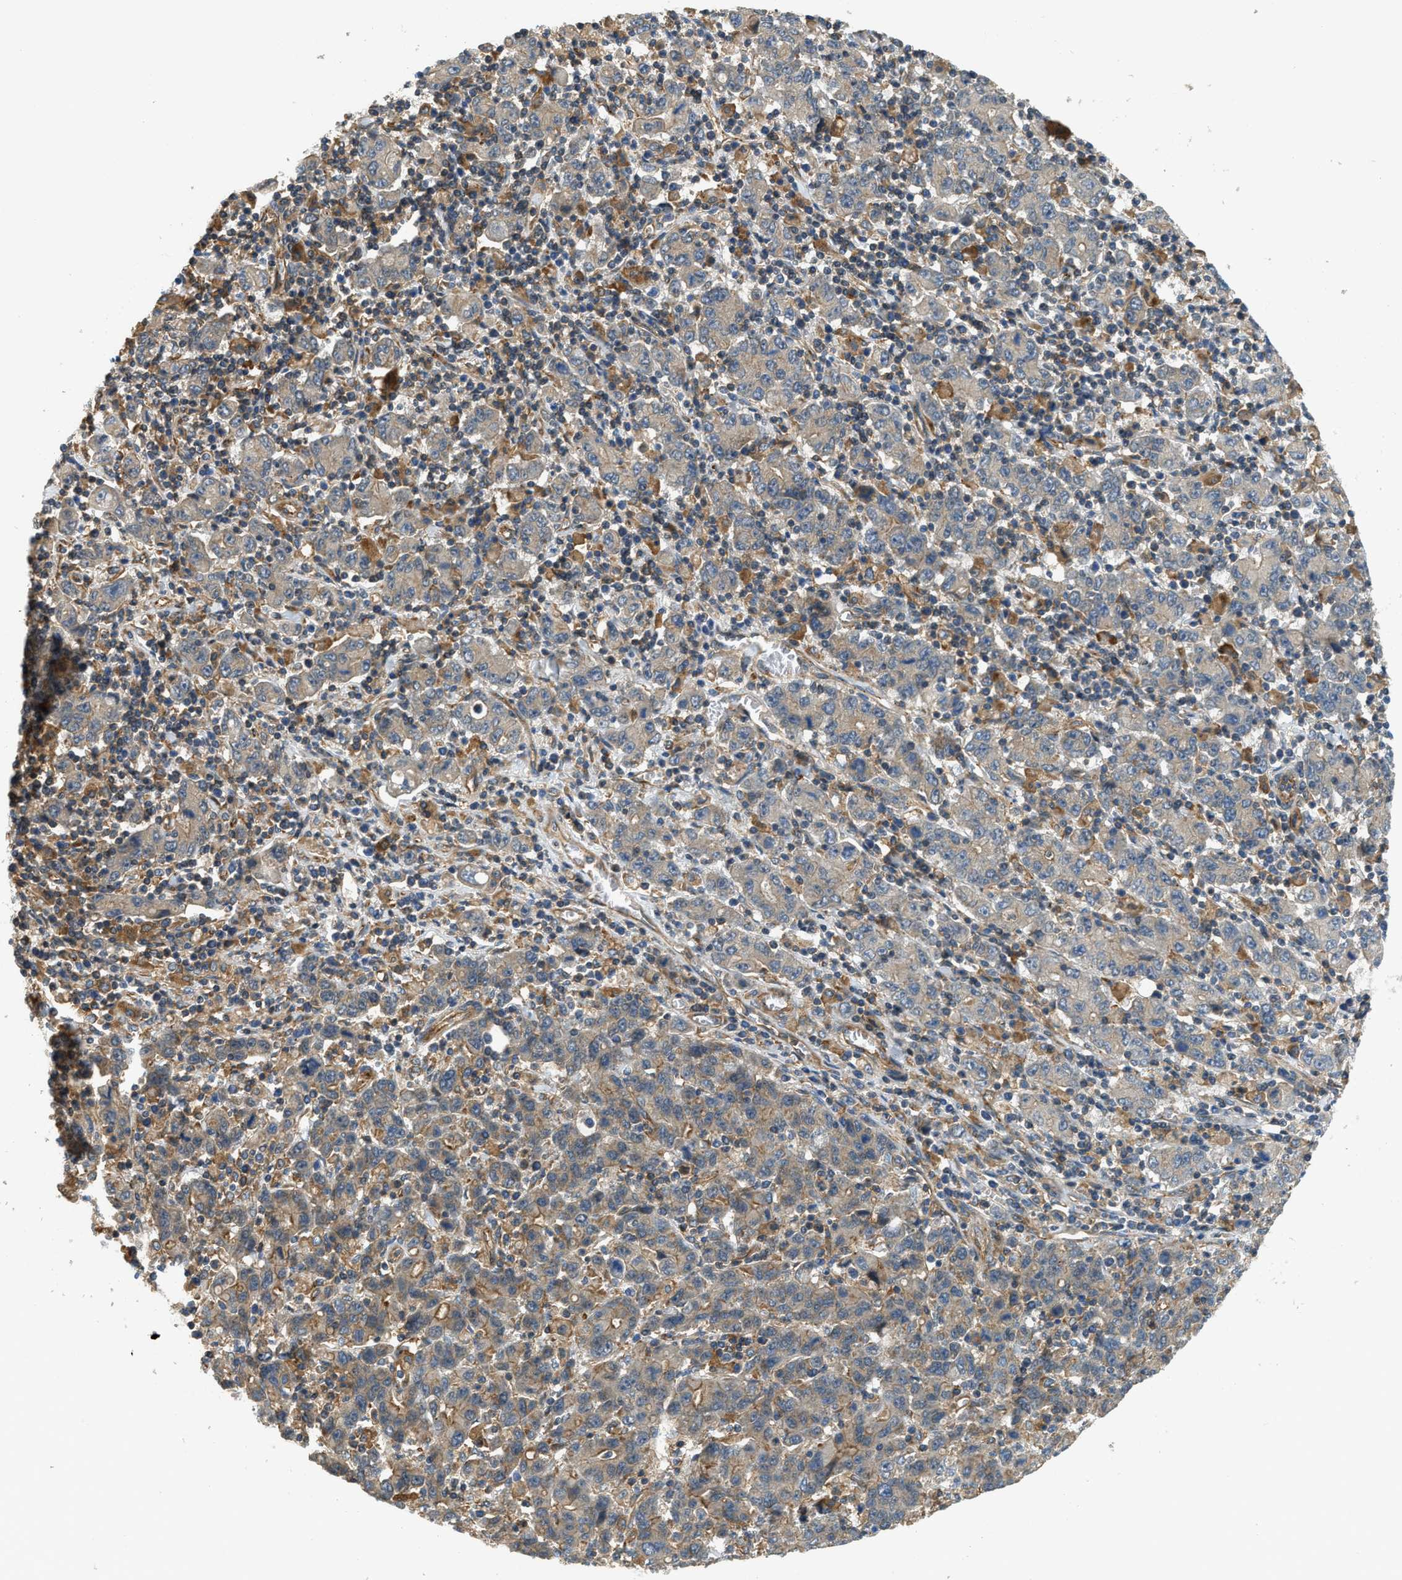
{"staining": {"intensity": "weak", "quantity": ">75%", "location": "cytoplasmic/membranous"}, "tissue": "stomach cancer", "cell_type": "Tumor cells", "image_type": "cancer", "snomed": [{"axis": "morphology", "description": "Adenocarcinoma, NOS"}, {"axis": "topography", "description": "Stomach, upper"}], "caption": "Immunohistochemistry (IHC) micrograph of neoplastic tissue: human stomach cancer (adenocarcinoma) stained using IHC demonstrates low levels of weak protein expression localized specifically in the cytoplasmic/membranous of tumor cells, appearing as a cytoplasmic/membranous brown color.", "gene": "BAG4", "patient": {"sex": "male", "age": 69}}